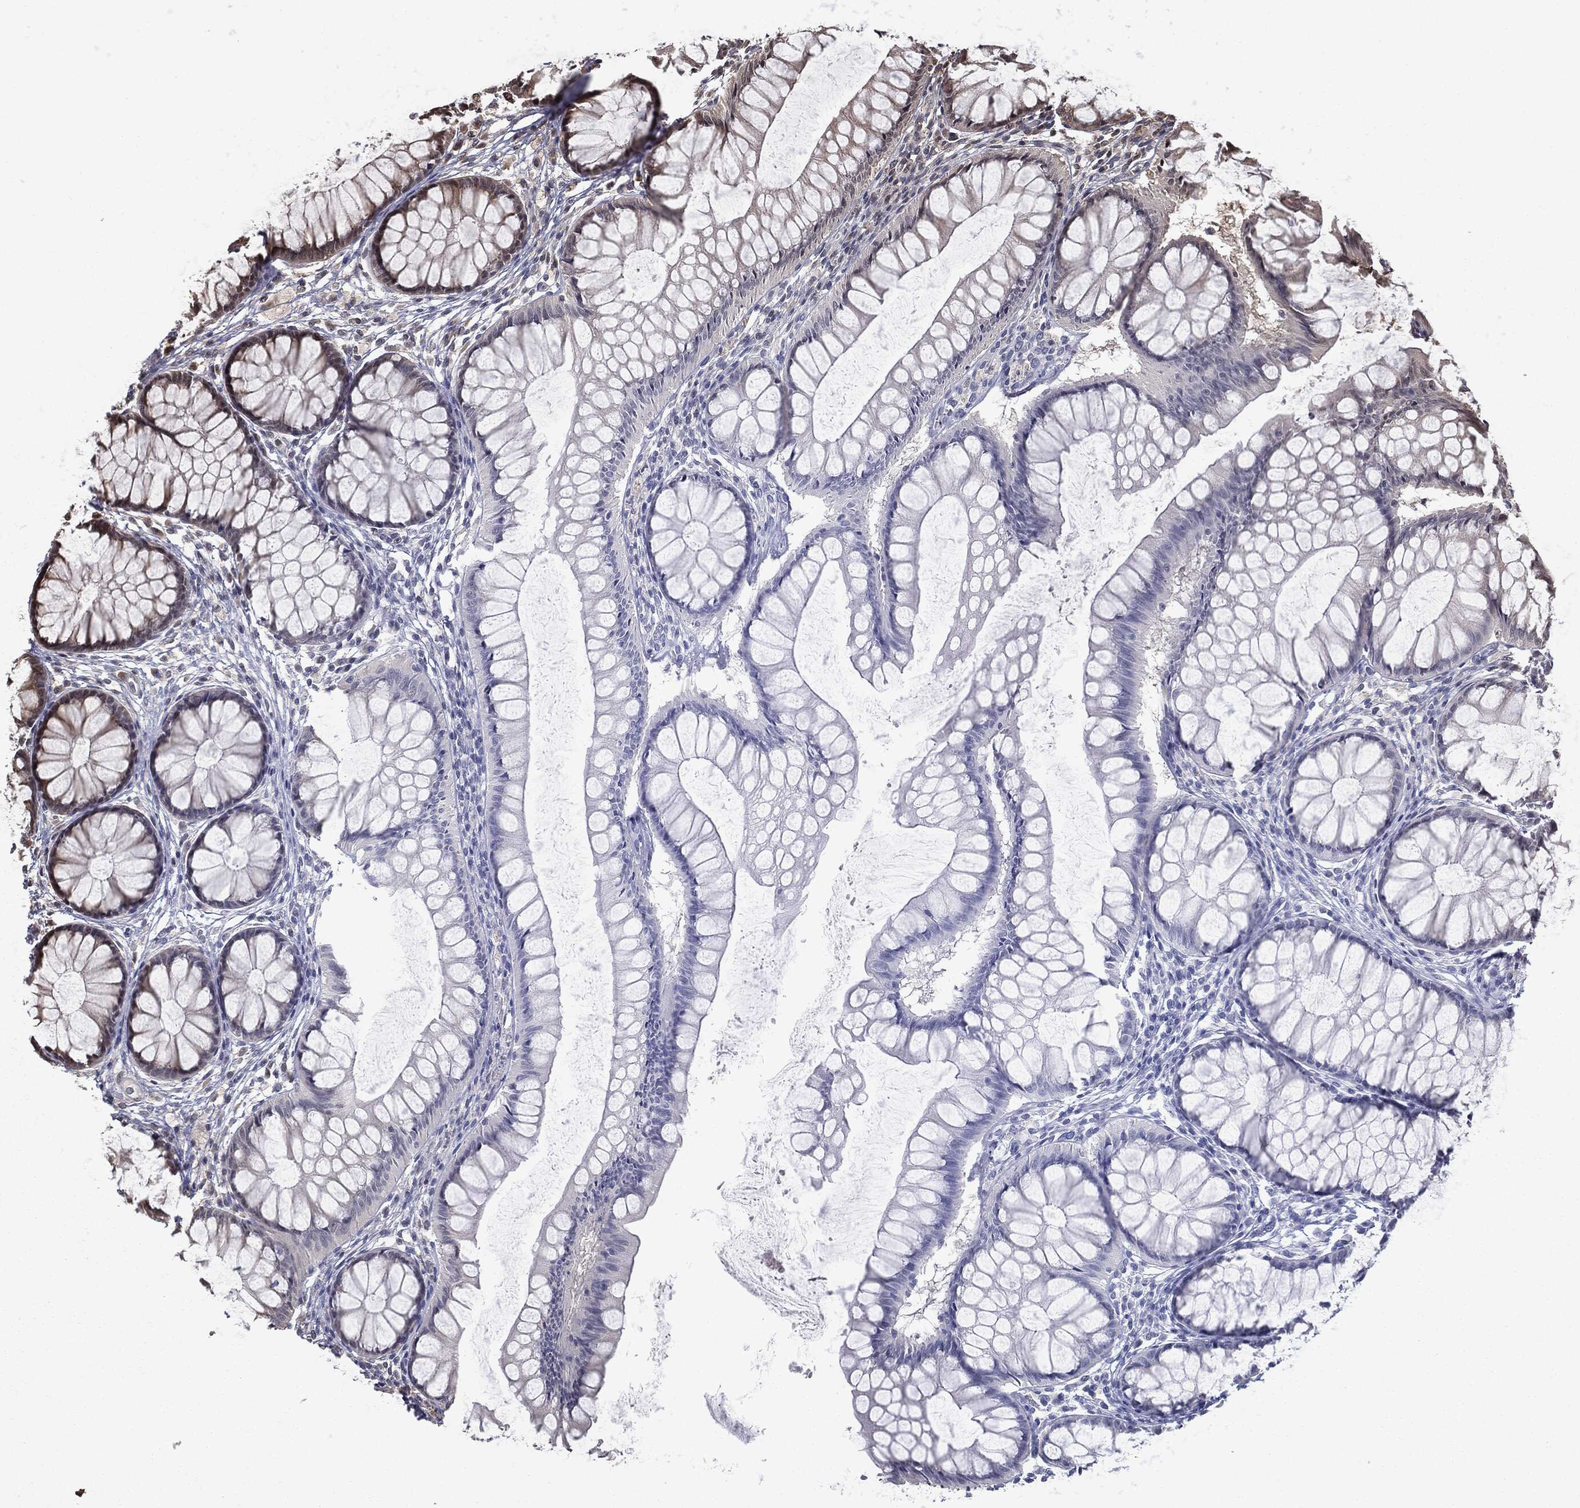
{"staining": {"intensity": "negative", "quantity": "none", "location": "none"}, "tissue": "colon", "cell_type": "Endothelial cells", "image_type": "normal", "snomed": [{"axis": "morphology", "description": "Normal tissue, NOS"}, {"axis": "topography", "description": "Colon"}], "caption": "The photomicrograph shows no staining of endothelial cells in unremarkable colon.", "gene": "ZNHIT6", "patient": {"sex": "female", "age": 65}}